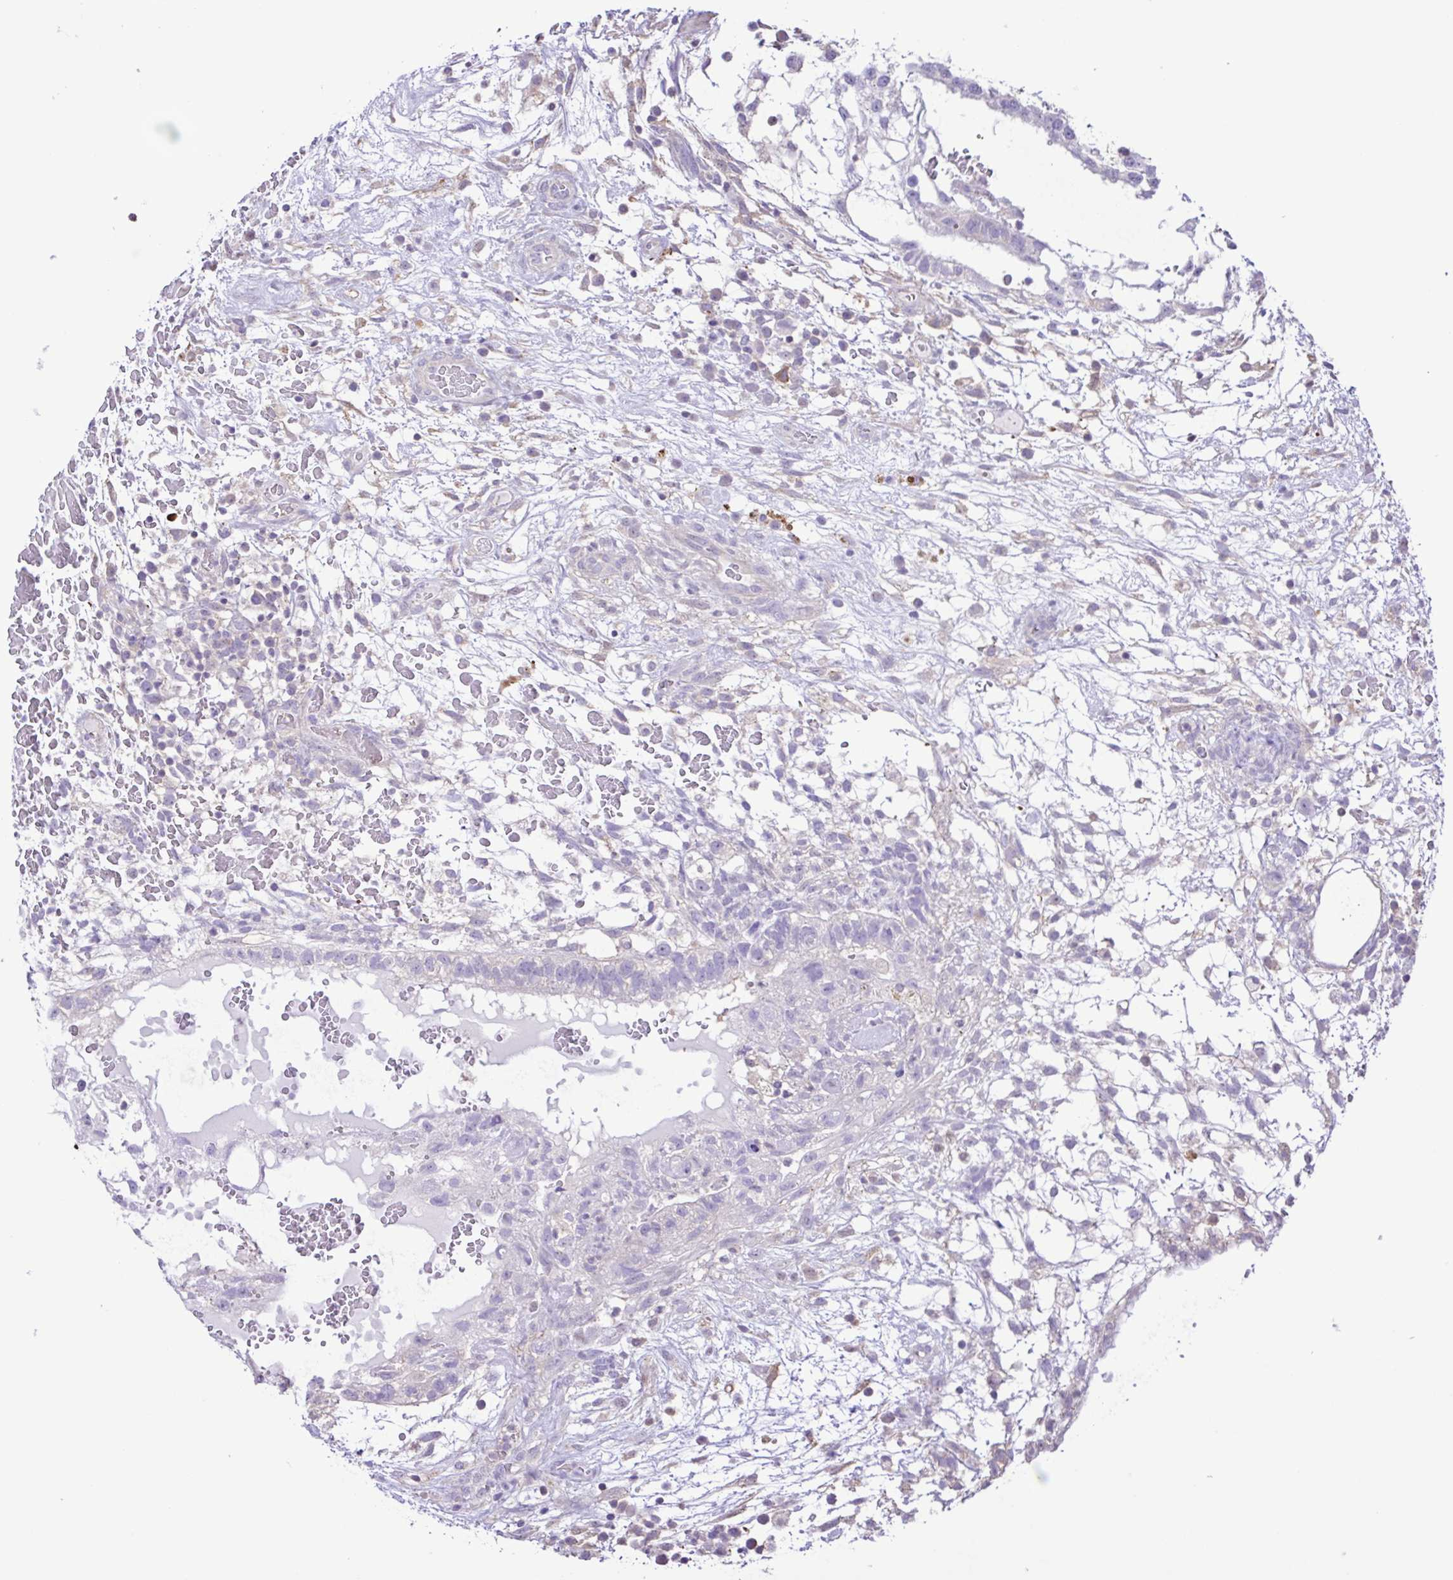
{"staining": {"intensity": "negative", "quantity": "none", "location": "none"}, "tissue": "testis cancer", "cell_type": "Tumor cells", "image_type": "cancer", "snomed": [{"axis": "morphology", "description": "Normal tissue, NOS"}, {"axis": "morphology", "description": "Carcinoma, Embryonal, NOS"}, {"axis": "topography", "description": "Testis"}], "caption": "Immunohistochemistry of human testis cancer (embryonal carcinoma) exhibits no staining in tumor cells. The staining was performed using DAB (3,3'-diaminobenzidine) to visualize the protein expression in brown, while the nuclei were stained in blue with hematoxylin (Magnification: 20x).", "gene": "CYP17A1", "patient": {"sex": "male", "age": 32}}